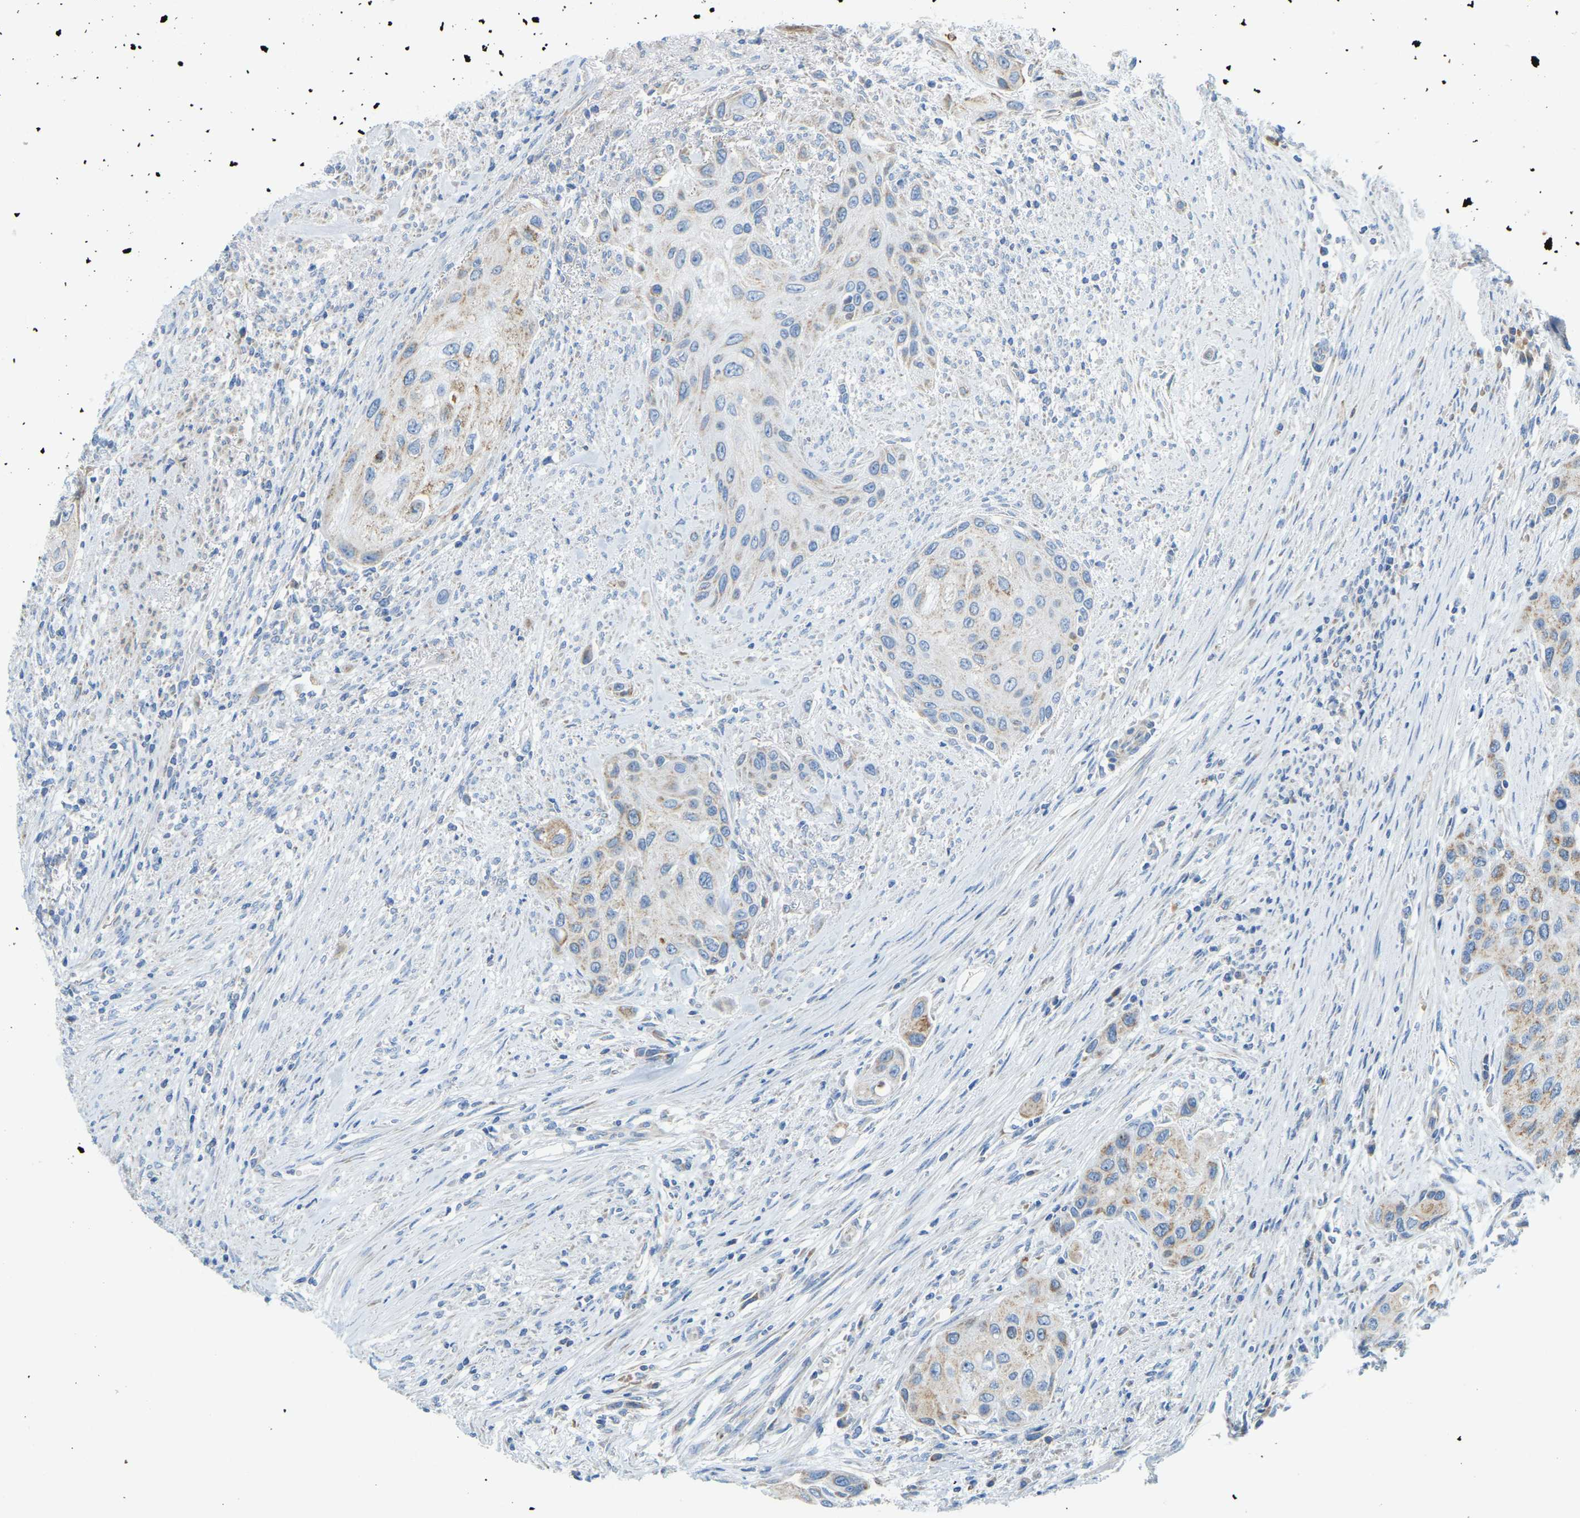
{"staining": {"intensity": "weak", "quantity": "<25%", "location": "cytoplasmic/membranous"}, "tissue": "urothelial cancer", "cell_type": "Tumor cells", "image_type": "cancer", "snomed": [{"axis": "morphology", "description": "Urothelial carcinoma, High grade"}, {"axis": "topography", "description": "Urinary bladder"}], "caption": "Immunohistochemistry (IHC) photomicrograph of neoplastic tissue: human urothelial cancer stained with DAB (3,3'-diaminobenzidine) demonstrates no significant protein staining in tumor cells.", "gene": "GDA", "patient": {"sex": "female", "age": 56}}